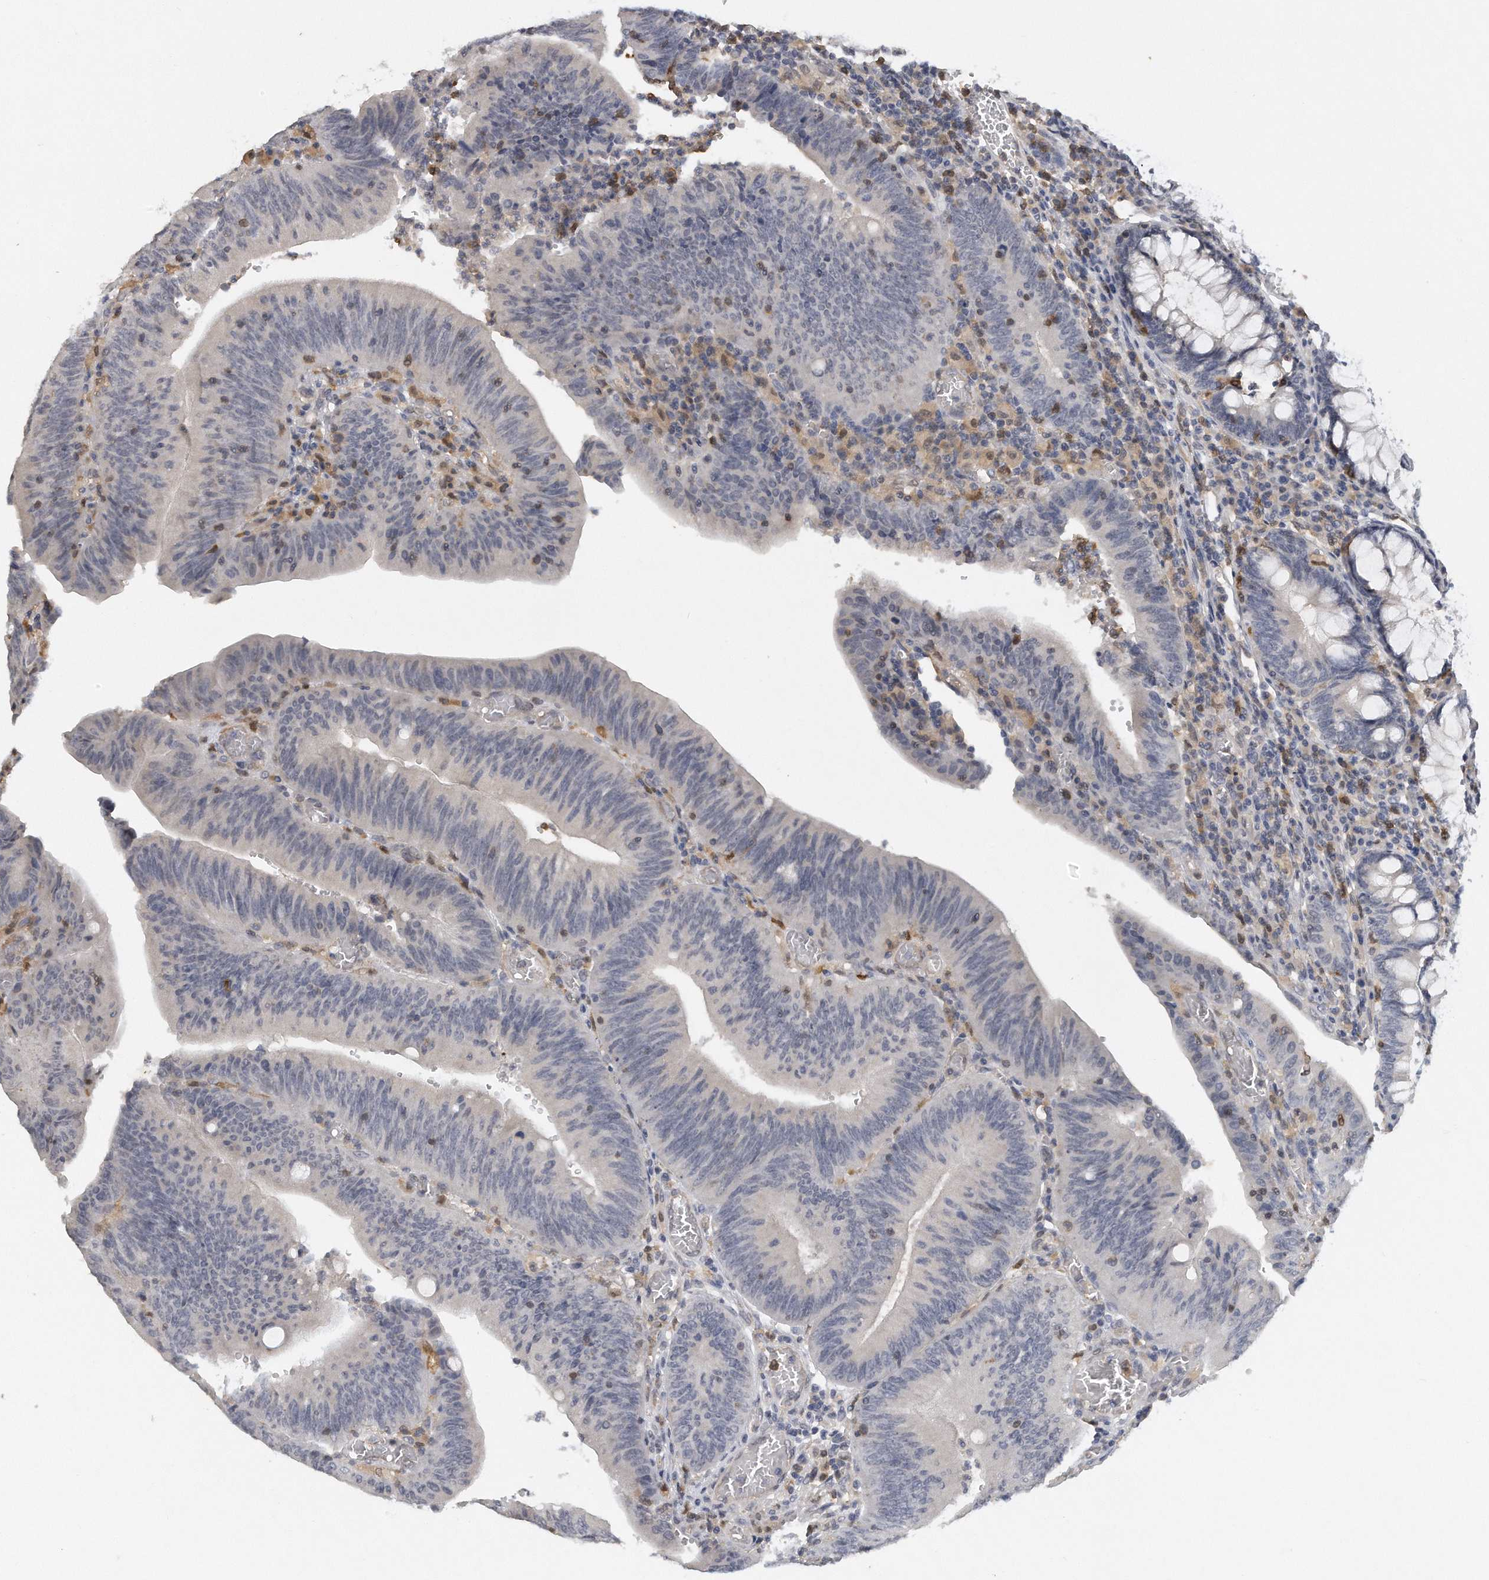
{"staining": {"intensity": "negative", "quantity": "none", "location": "none"}, "tissue": "colorectal cancer", "cell_type": "Tumor cells", "image_type": "cancer", "snomed": [{"axis": "morphology", "description": "Normal tissue, NOS"}, {"axis": "morphology", "description": "Adenocarcinoma, NOS"}, {"axis": "topography", "description": "Rectum"}], "caption": "Immunohistochemistry (IHC) image of neoplastic tissue: human colorectal cancer (adenocarcinoma) stained with DAB (3,3'-diaminobenzidine) demonstrates no significant protein positivity in tumor cells.", "gene": "CAMK1", "patient": {"sex": "female", "age": 66}}